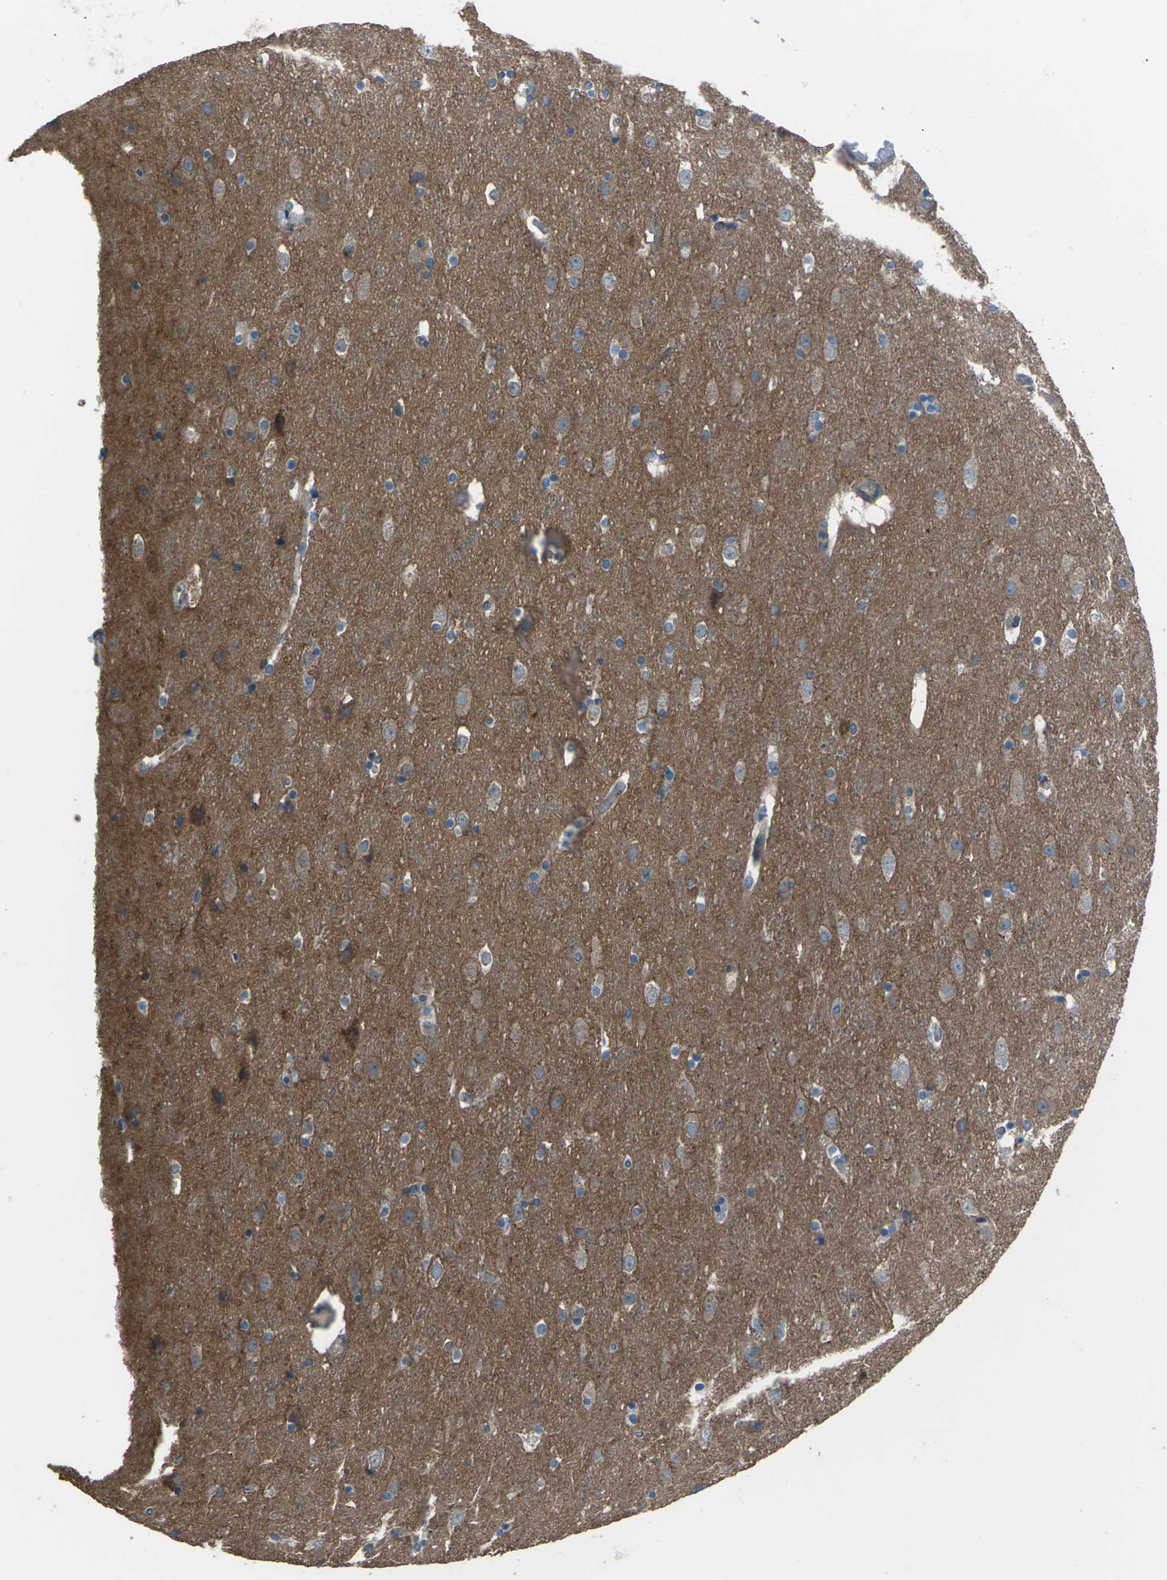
{"staining": {"intensity": "negative", "quantity": "none", "location": "none"}, "tissue": "cerebral cortex", "cell_type": "Endothelial cells", "image_type": "normal", "snomed": [{"axis": "morphology", "description": "Normal tissue, NOS"}, {"axis": "topography", "description": "Cerebral cortex"}], "caption": "This is an IHC photomicrograph of benign cerebral cortex. There is no positivity in endothelial cells.", "gene": "CMTM4", "patient": {"sex": "male", "age": 45}}